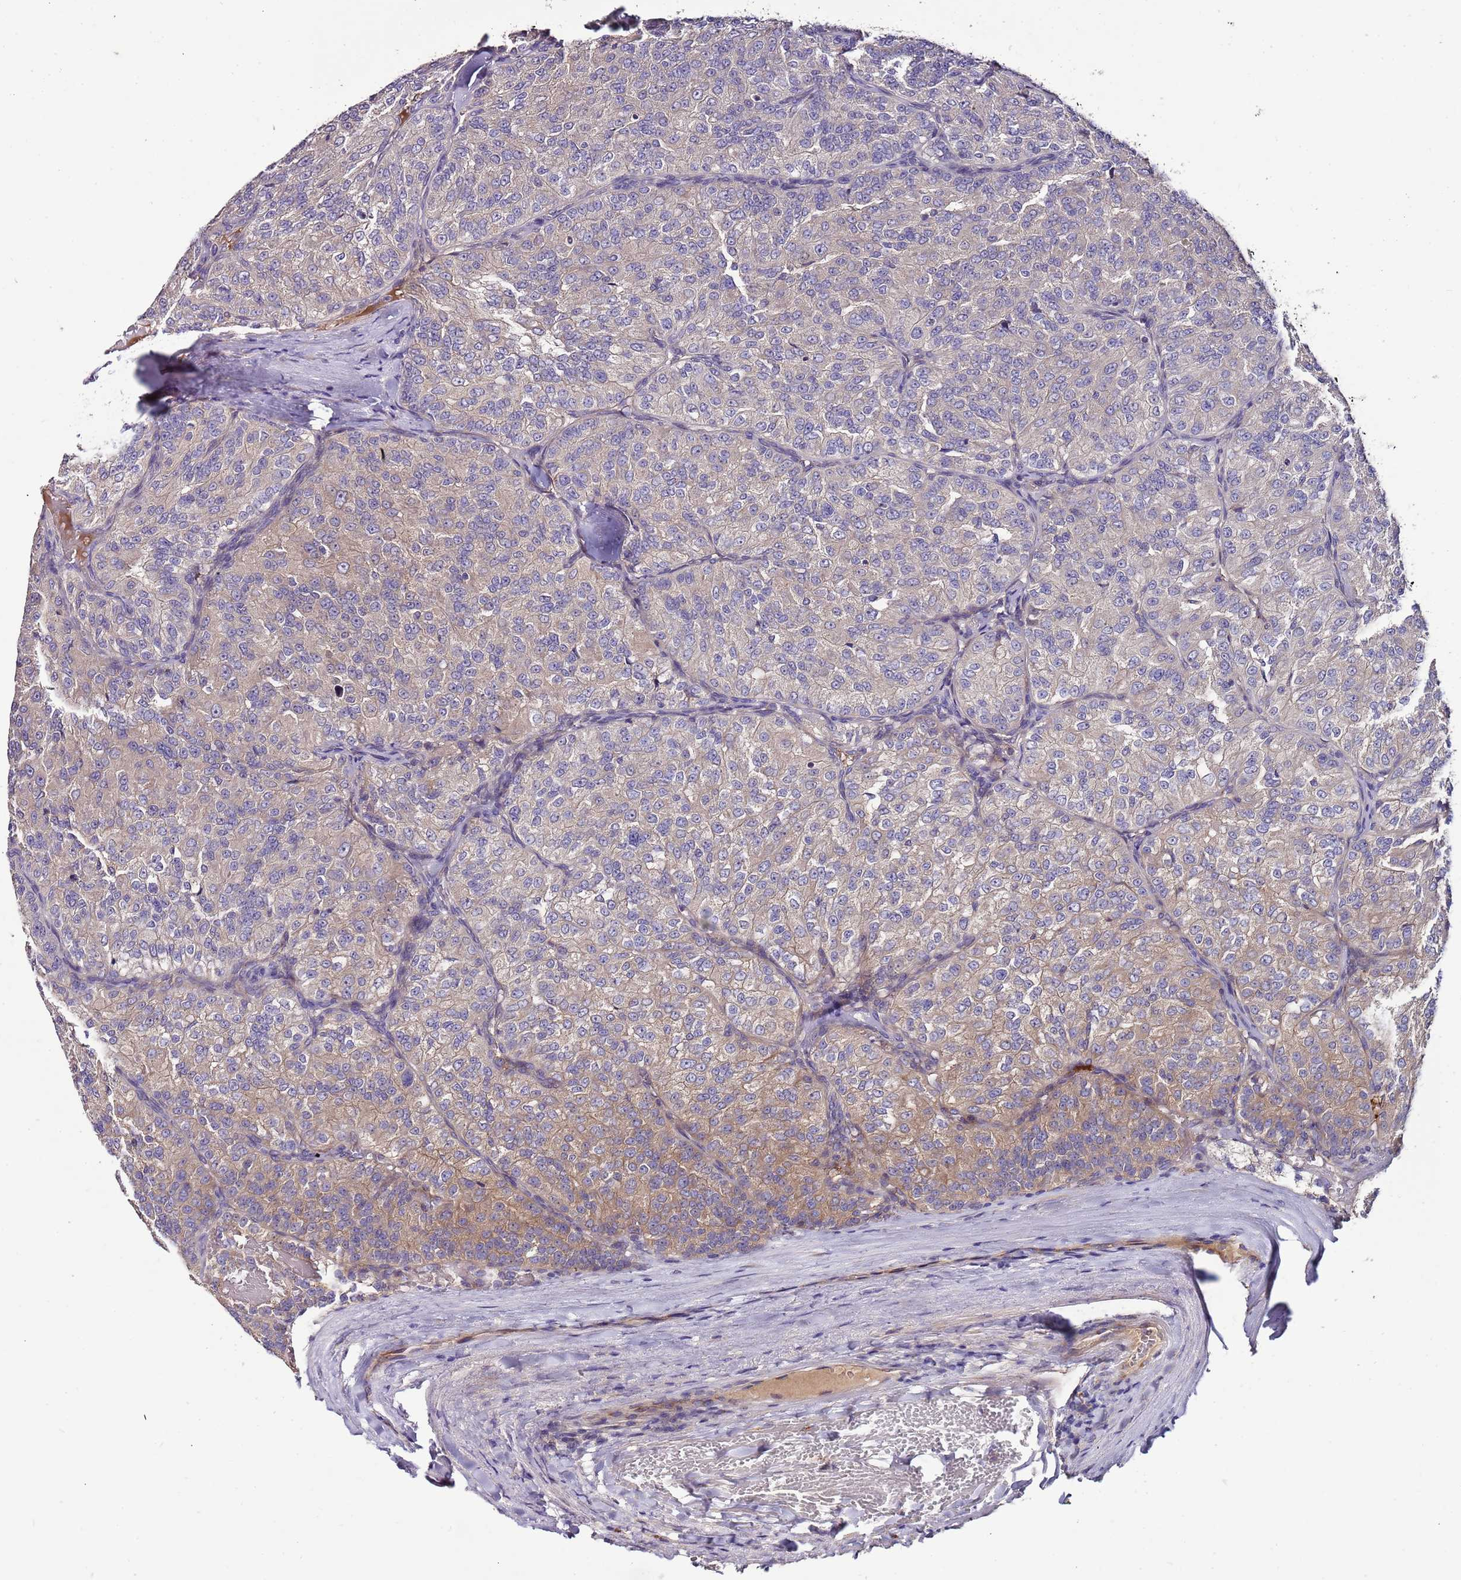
{"staining": {"intensity": "weak", "quantity": "25%-75%", "location": "cytoplasmic/membranous"}, "tissue": "renal cancer", "cell_type": "Tumor cells", "image_type": "cancer", "snomed": [{"axis": "morphology", "description": "Adenocarcinoma, NOS"}, {"axis": "topography", "description": "Kidney"}], "caption": "Brown immunohistochemical staining in renal cancer exhibits weak cytoplasmic/membranous expression in about 25%-75% of tumor cells.", "gene": "FAM20A", "patient": {"sex": "female", "age": 63}}